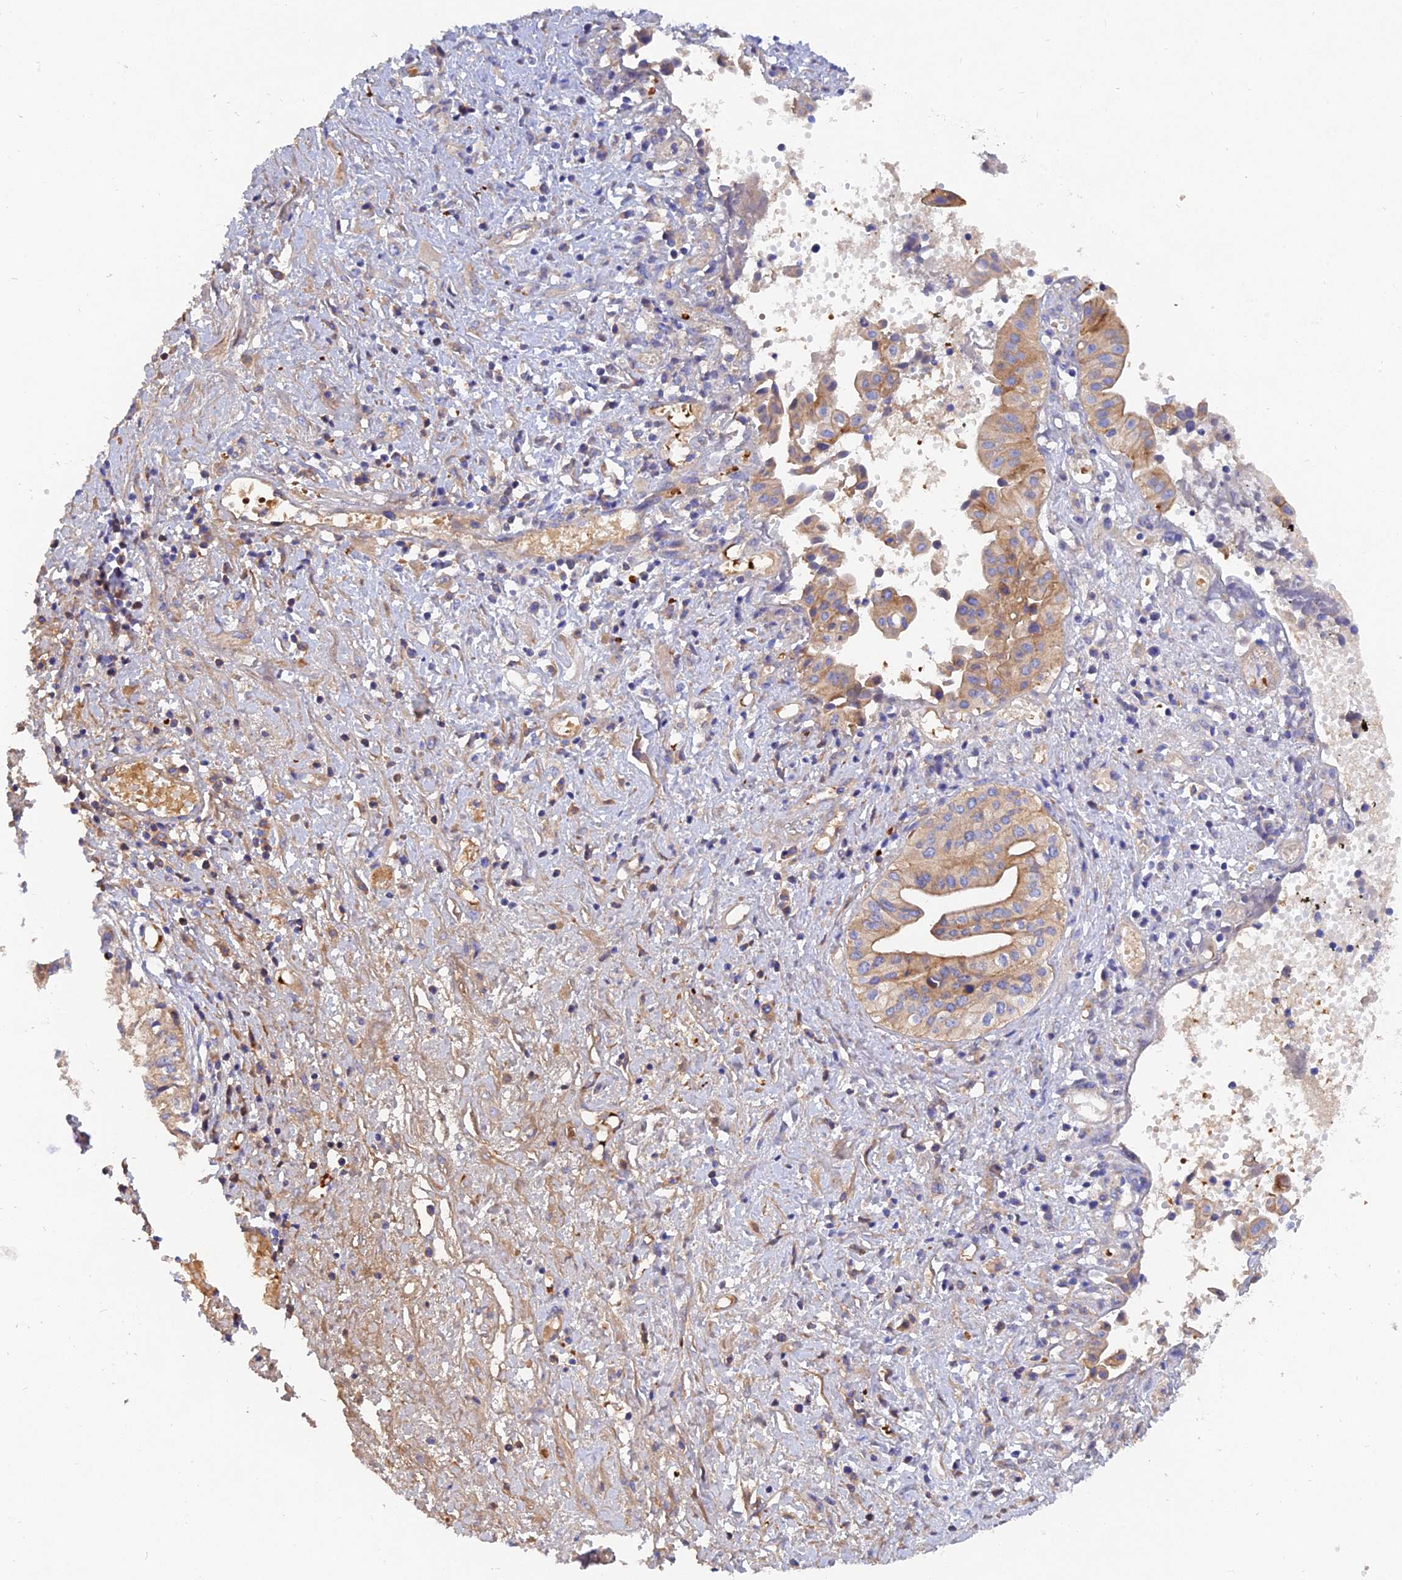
{"staining": {"intensity": "moderate", "quantity": ">75%", "location": "cytoplasmic/membranous"}, "tissue": "pancreatic cancer", "cell_type": "Tumor cells", "image_type": "cancer", "snomed": [{"axis": "morphology", "description": "Adenocarcinoma, NOS"}, {"axis": "topography", "description": "Pancreas"}], "caption": "An immunohistochemistry photomicrograph of neoplastic tissue is shown. Protein staining in brown labels moderate cytoplasmic/membranous positivity in pancreatic cancer within tumor cells.", "gene": "MROH1", "patient": {"sex": "female", "age": 50}}